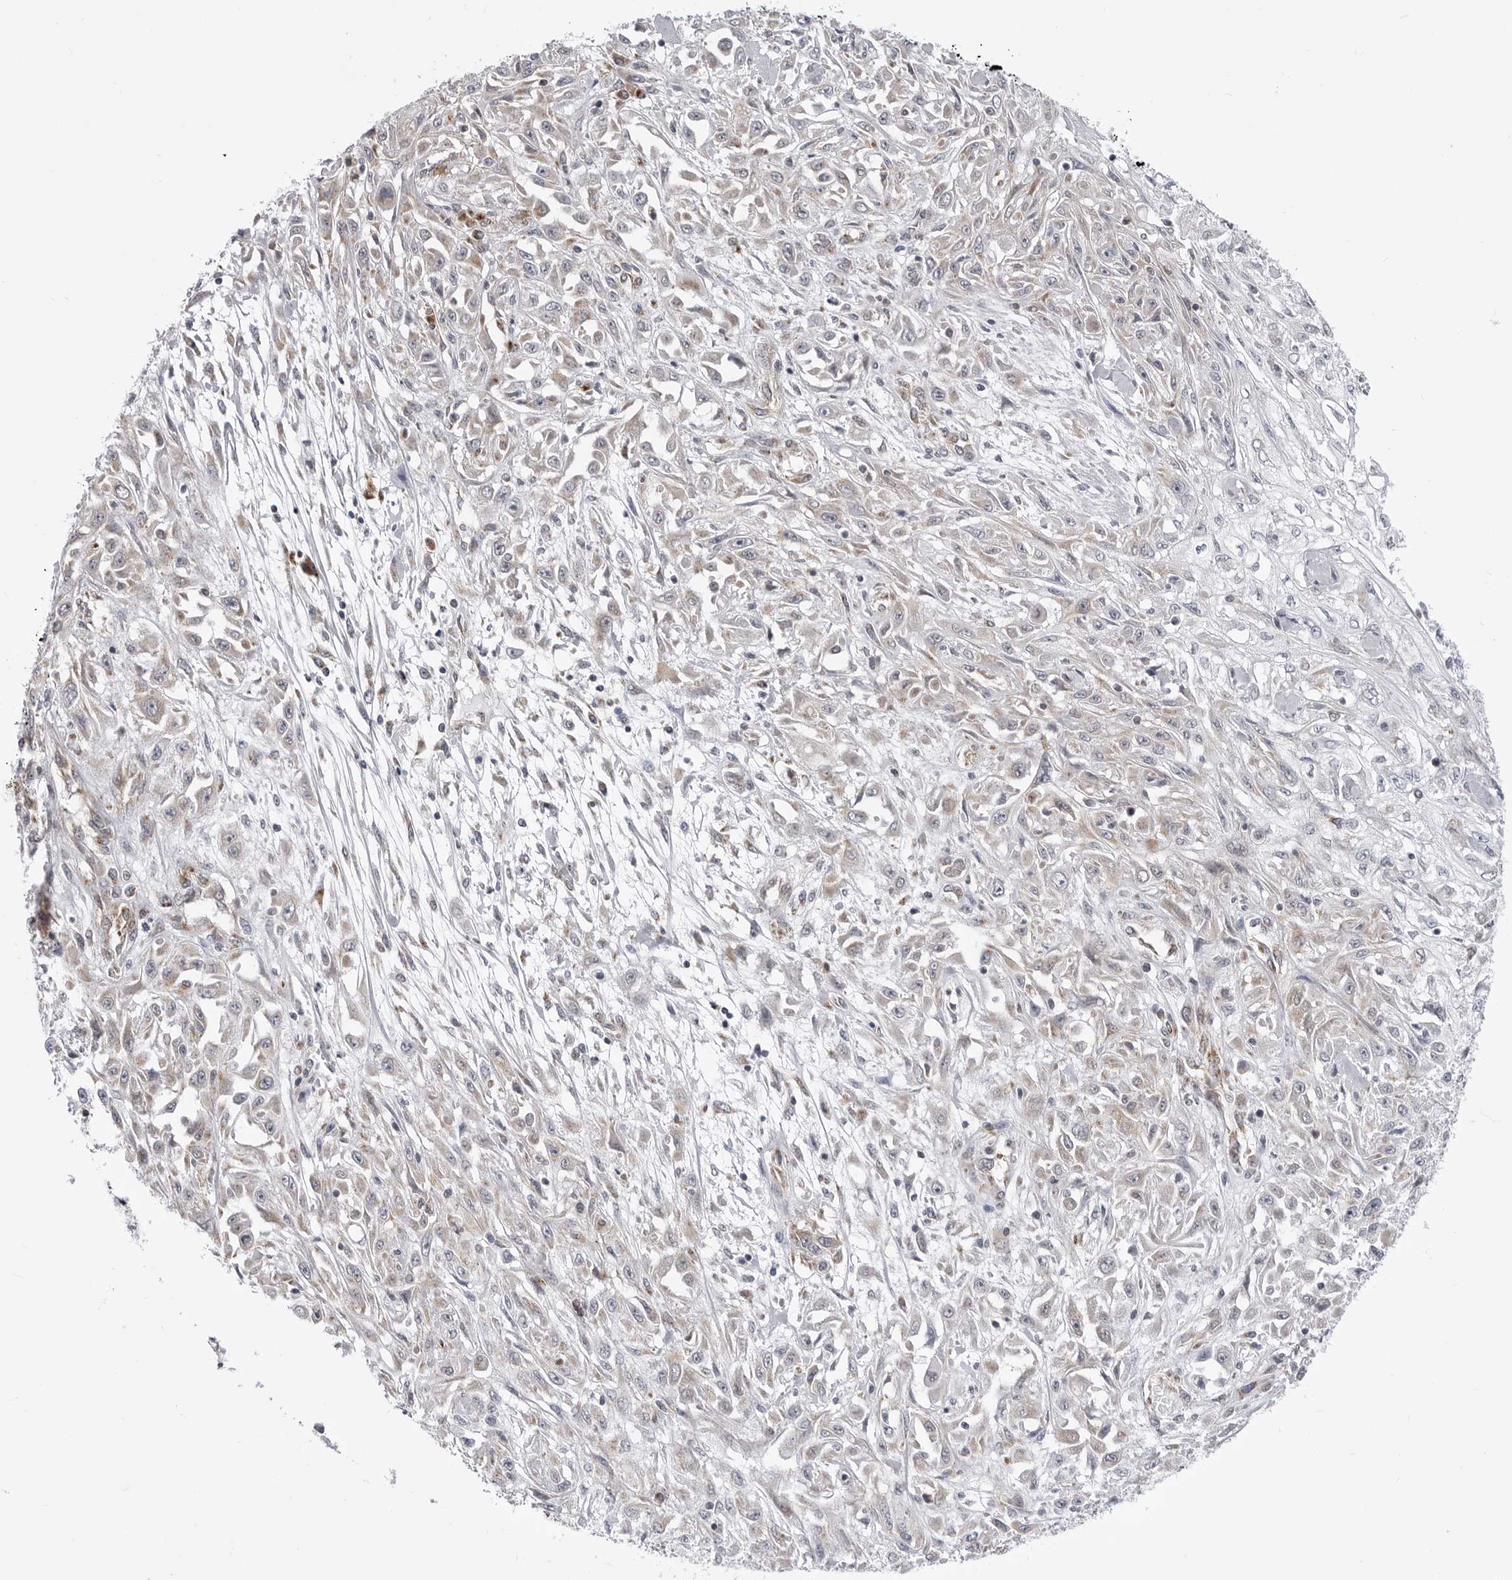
{"staining": {"intensity": "weak", "quantity": "<25%", "location": "cytoplasmic/membranous"}, "tissue": "skin cancer", "cell_type": "Tumor cells", "image_type": "cancer", "snomed": [{"axis": "morphology", "description": "Squamous cell carcinoma, NOS"}, {"axis": "morphology", "description": "Squamous cell carcinoma, metastatic, NOS"}, {"axis": "topography", "description": "Skin"}, {"axis": "topography", "description": "Lymph node"}], "caption": "This is an IHC image of skin metastatic squamous cell carcinoma. There is no positivity in tumor cells.", "gene": "FH", "patient": {"sex": "male", "age": 75}}